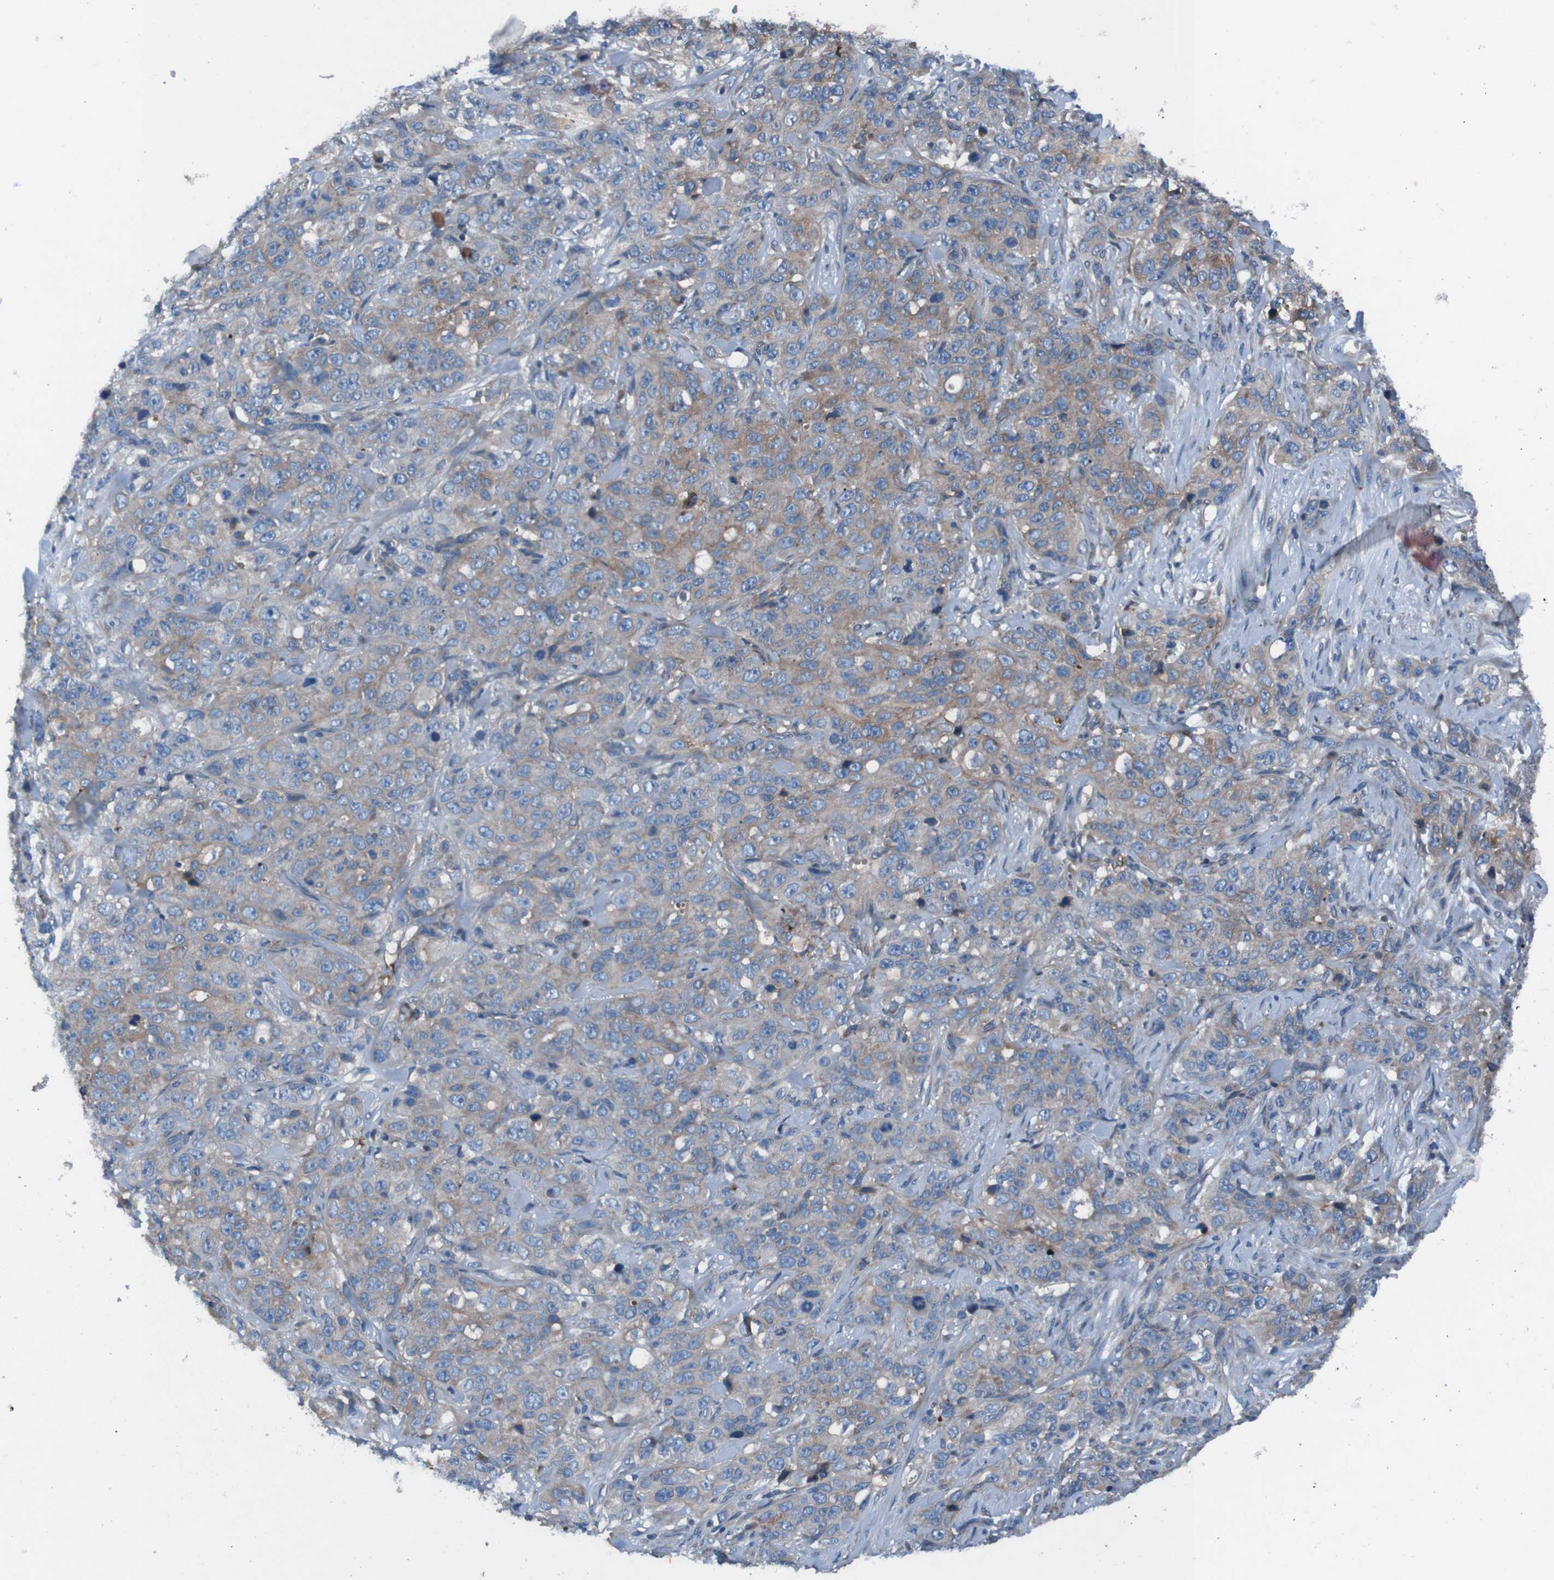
{"staining": {"intensity": "weak", "quantity": "25%-75%", "location": "cytoplasmic/membranous"}, "tissue": "stomach cancer", "cell_type": "Tumor cells", "image_type": "cancer", "snomed": [{"axis": "morphology", "description": "Adenocarcinoma, NOS"}, {"axis": "topography", "description": "Stomach"}], "caption": "The photomicrograph reveals staining of stomach cancer (adenocarcinoma), revealing weak cytoplasmic/membranous protein staining (brown color) within tumor cells.", "gene": "RAB5B", "patient": {"sex": "male", "age": 48}}